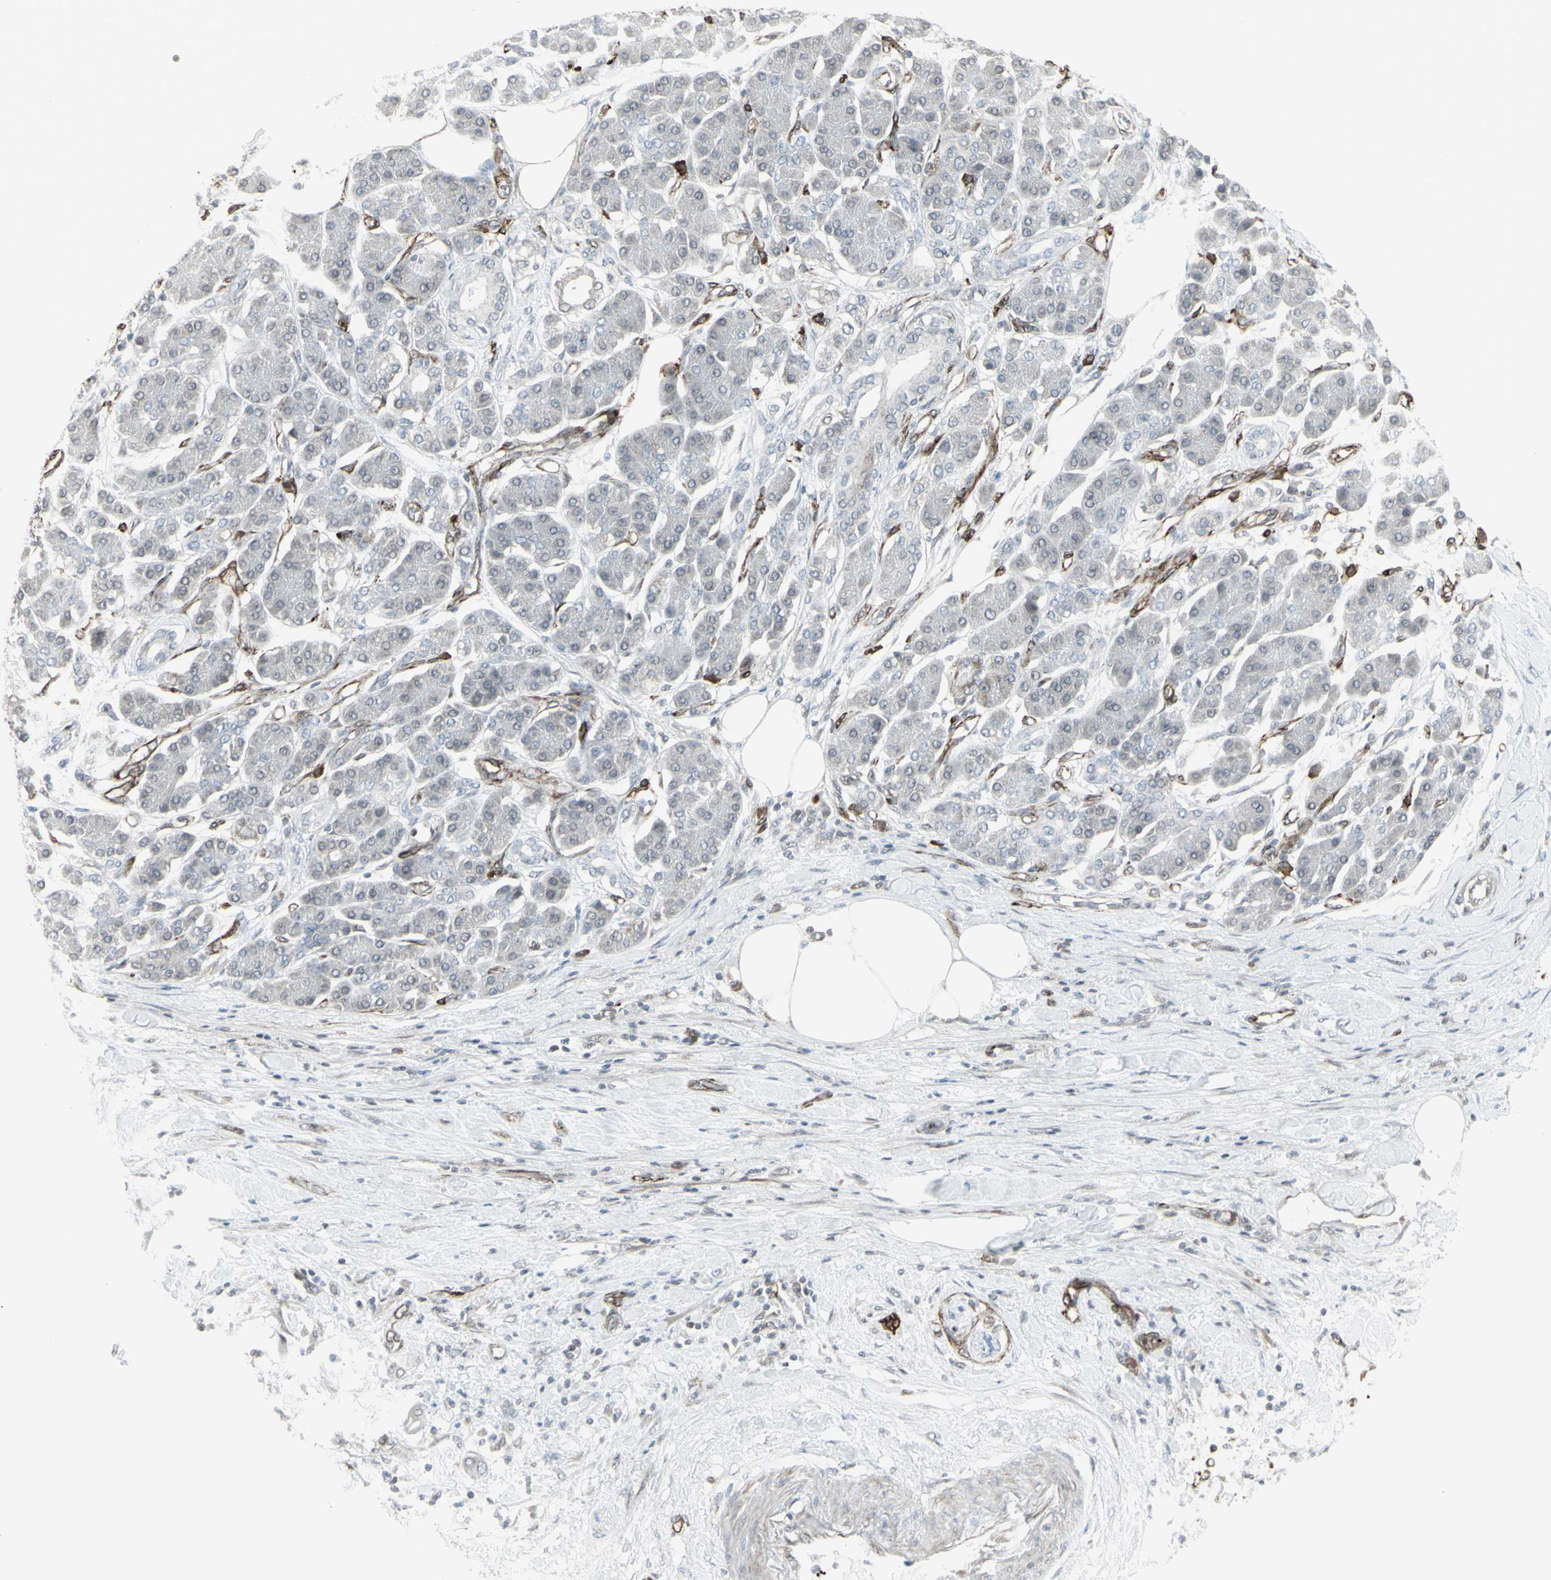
{"staining": {"intensity": "negative", "quantity": "none", "location": "none"}, "tissue": "pancreatic cancer", "cell_type": "Tumor cells", "image_type": "cancer", "snomed": [{"axis": "morphology", "description": "Adenocarcinoma, NOS"}, {"axis": "morphology", "description": "Adenocarcinoma, metastatic, NOS"}, {"axis": "topography", "description": "Lymph node"}, {"axis": "topography", "description": "Pancreas"}, {"axis": "topography", "description": "Duodenum"}], "caption": "Pancreatic cancer was stained to show a protein in brown. There is no significant expression in tumor cells. (Immunohistochemistry (ihc), brightfield microscopy, high magnification).", "gene": "DTX3L", "patient": {"sex": "female", "age": 64}}